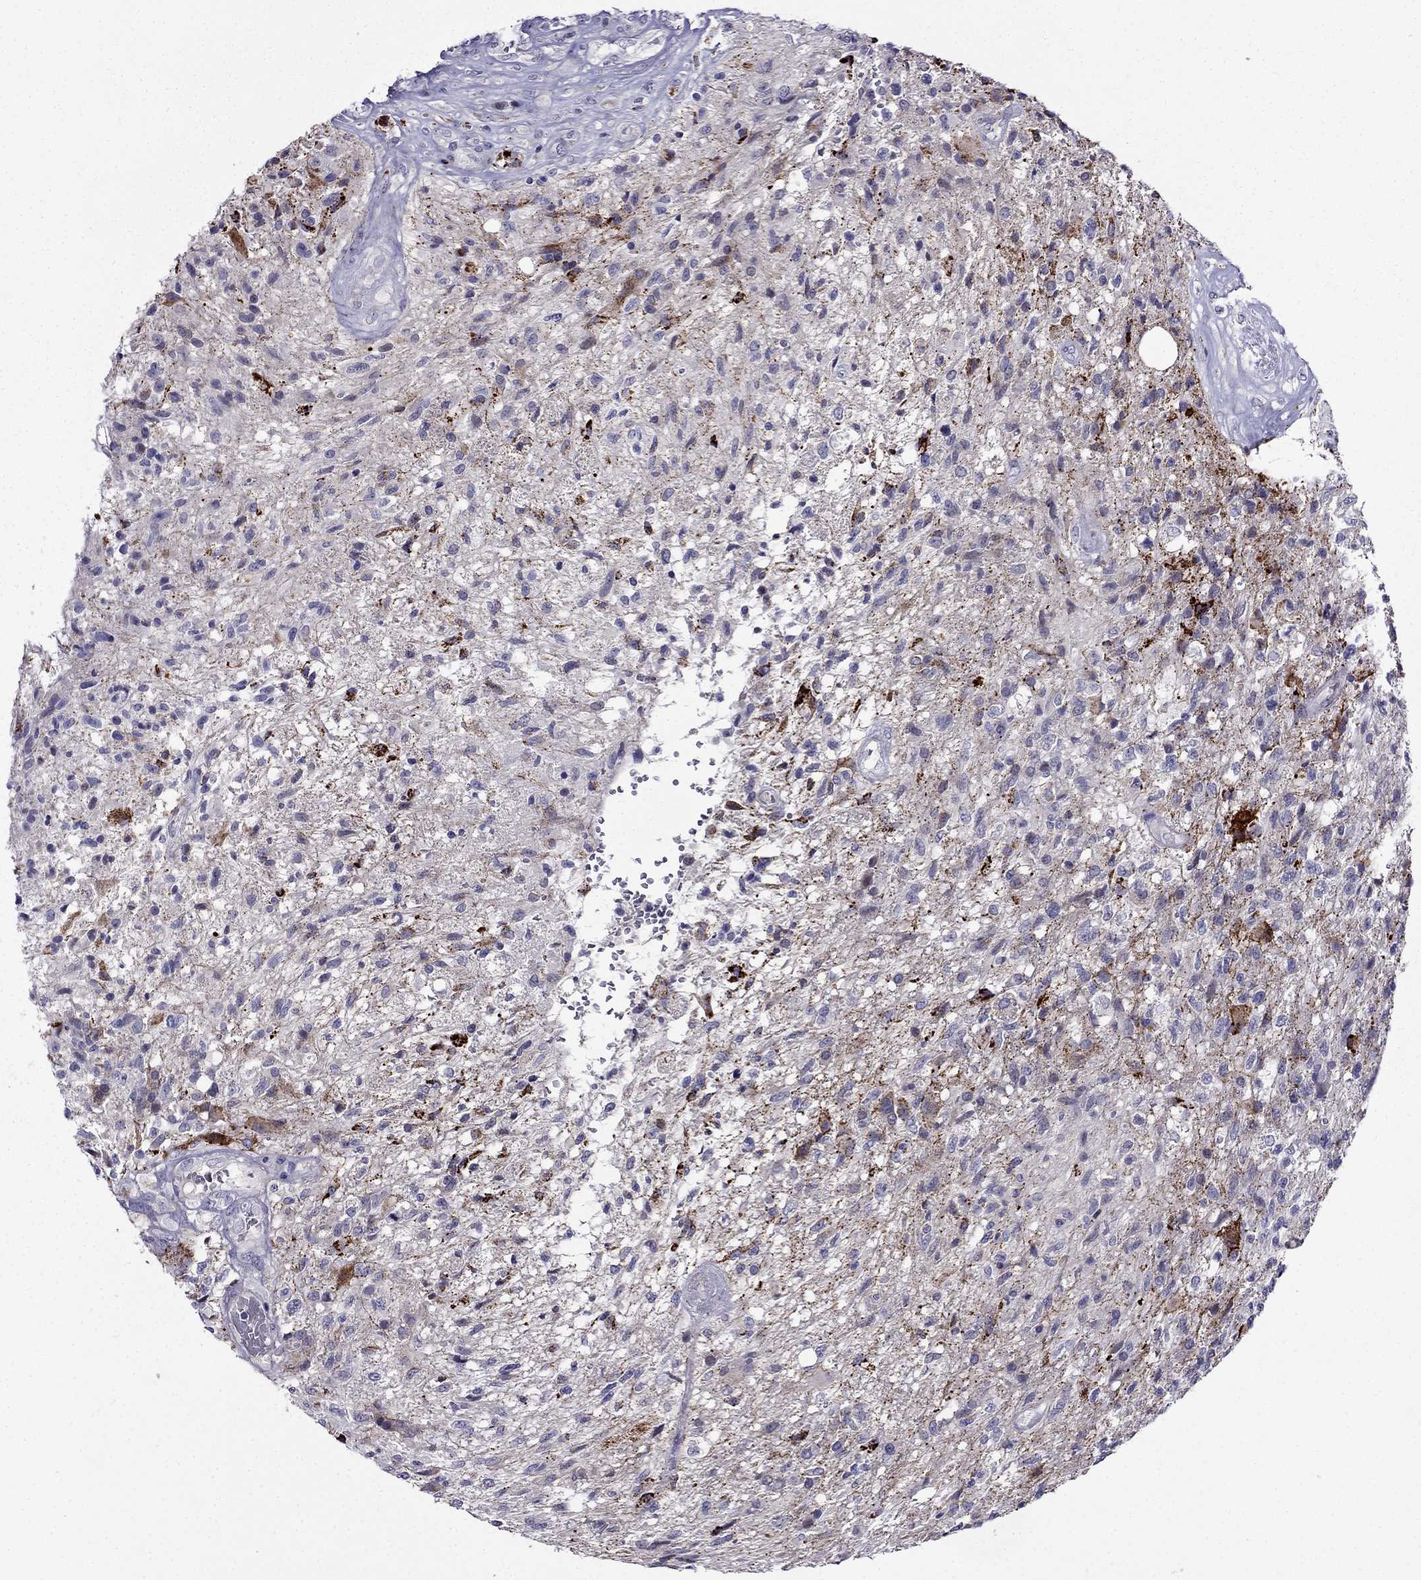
{"staining": {"intensity": "negative", "quantity": "none", "location": "none"}, "tissue": "glioma", "cell_type": "Tumor cells", "image_type": "cancer", "snomed": [{"axis": "morphology", "description": "Glioma, malignant, High grade"}, {"axis": "topography", "description": "Brain"}], "caption": "Immunohistochemical staining of glioma shows no significant positivity in tumor cells.", "gene": "PI16", "patient": {"sex": "male", "age": 56}}